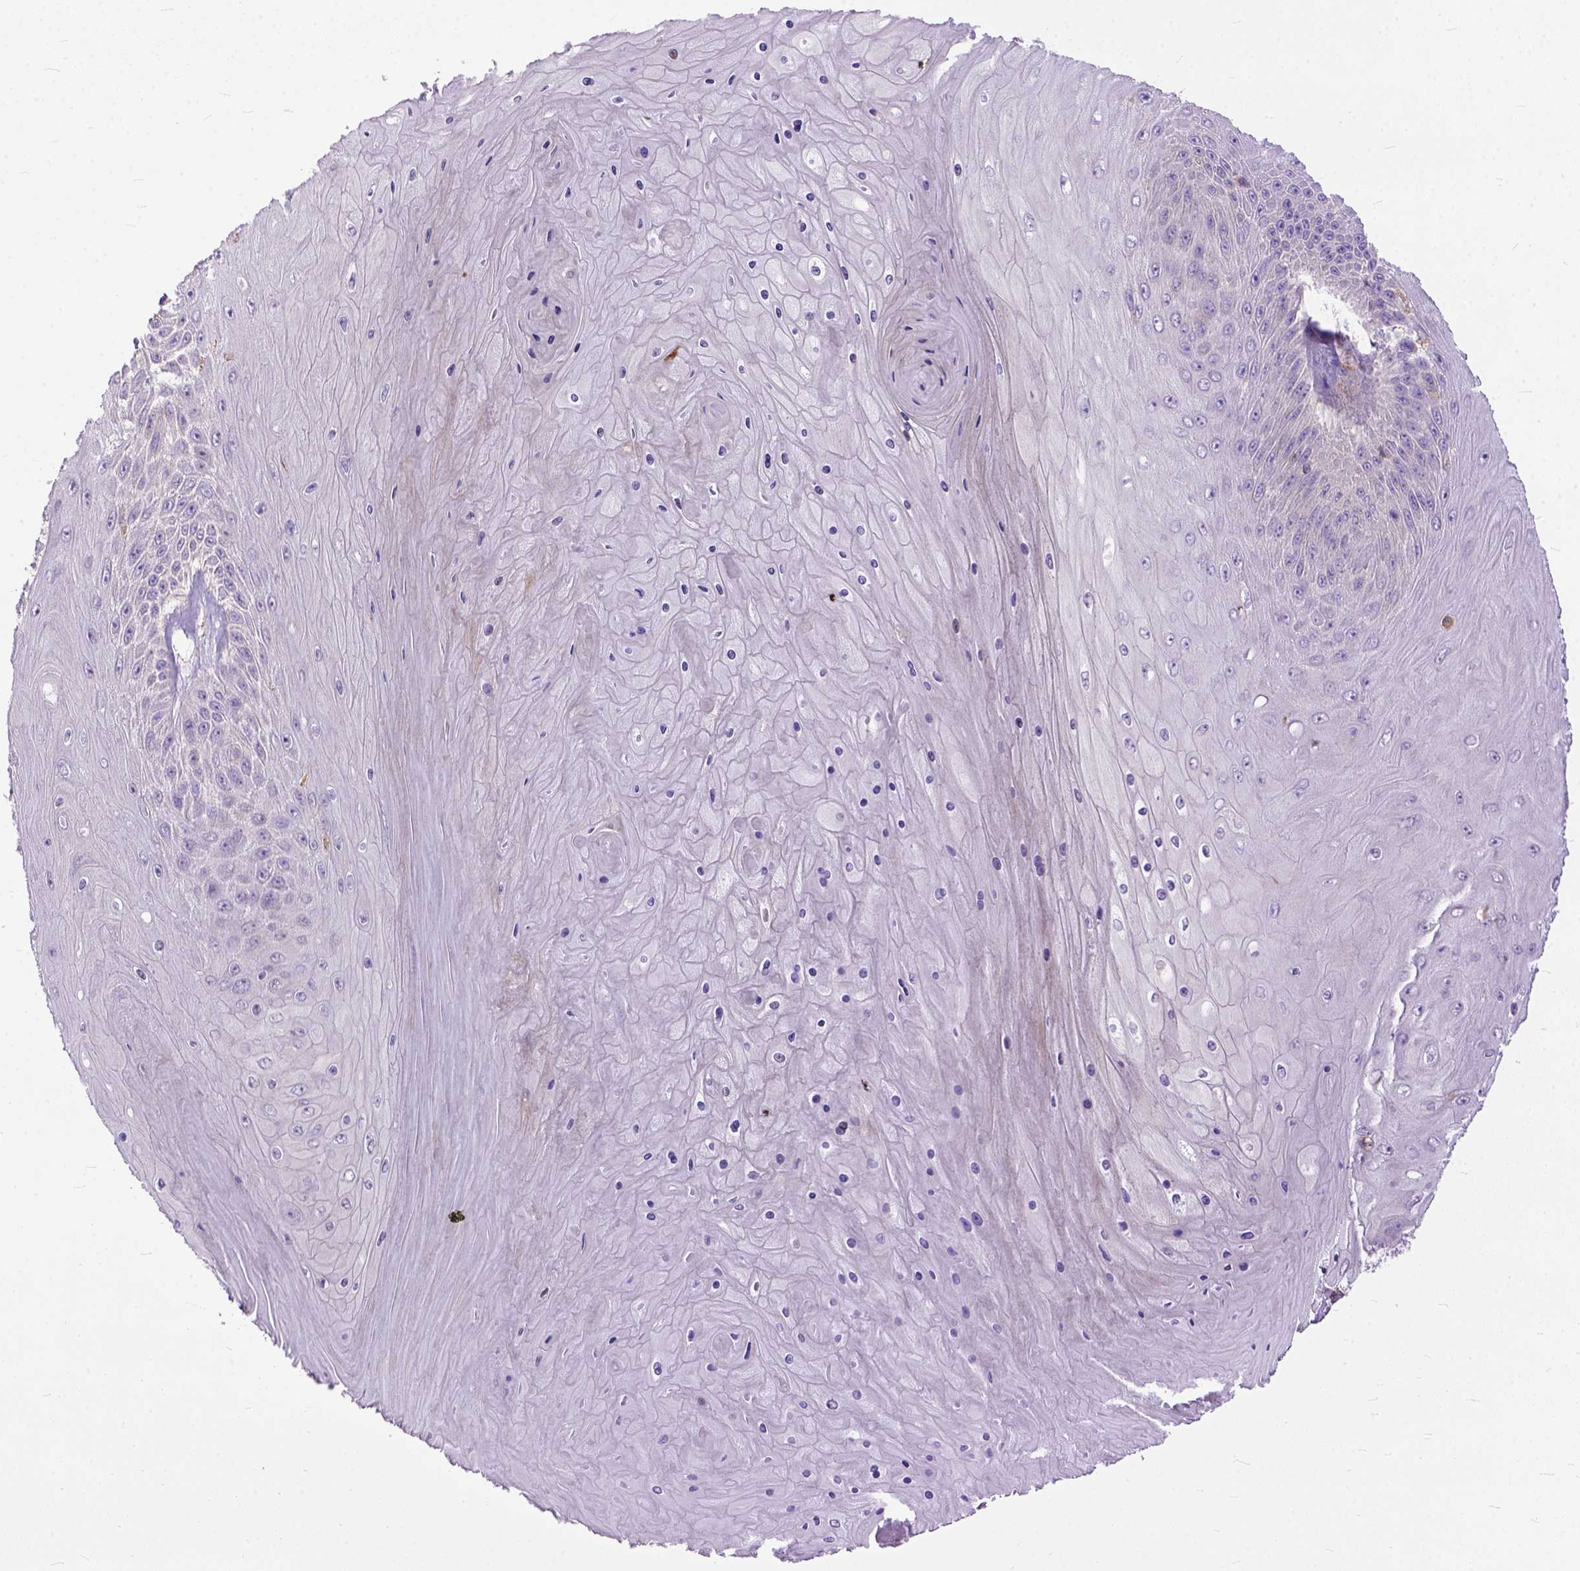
{"staining": {"intensity": "negative", "quantity": "none", "location": "none"}, "tissue": "skin cancer", "cell_type": "Tumor cells", "image_type": "cancer", "snomed": [{"axis": "morphology", "description": "Squamous cell carcinoma, NOS"}, {"axis": "topography", "description": "Skin"}], "caption": "This is an IHC image of skin cancer (squamous cell carcinoma). There is no staining in tumor cells.", "gene": "NAMPT", "patient": {"sex": "male", "age": 62}}